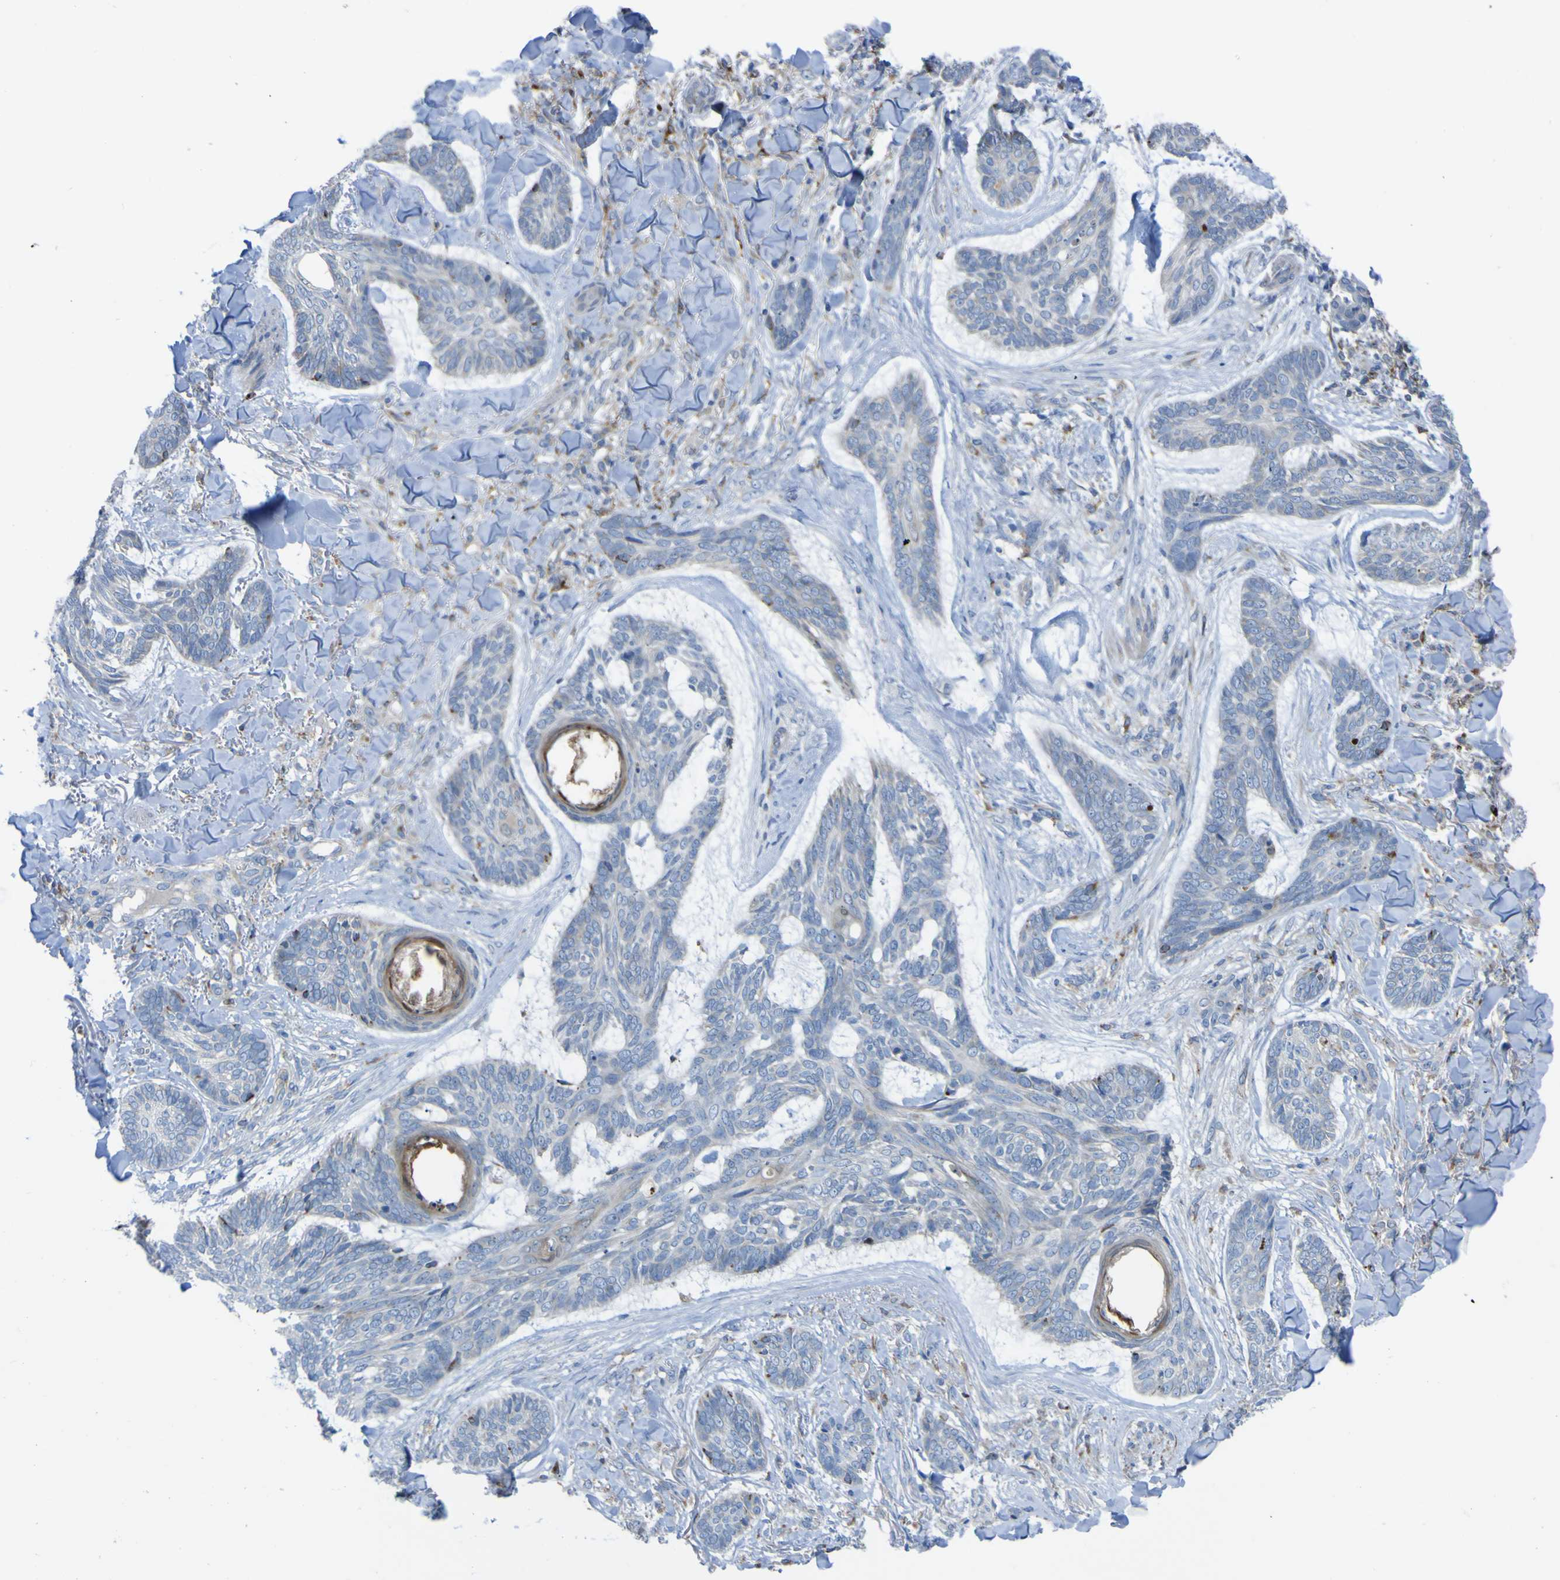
{"staining": {"intensity": "negative", "quantity": "none", "location": "none"}, "tissue": "skin cancer", "cell_type": "Tumor cells", "image_type": "cancer", "snomed": [{"axis": "morphology", "description": "Basal cell carcinoma"}, {"axis": "topography", "description": "Skin"}], "caption": "Basal cell carcinoma (skin) stained for a protein using IHC reveals no expression tumor cells.", "gene": "CST3", "patient": {"sex": "male", "age": 43}}